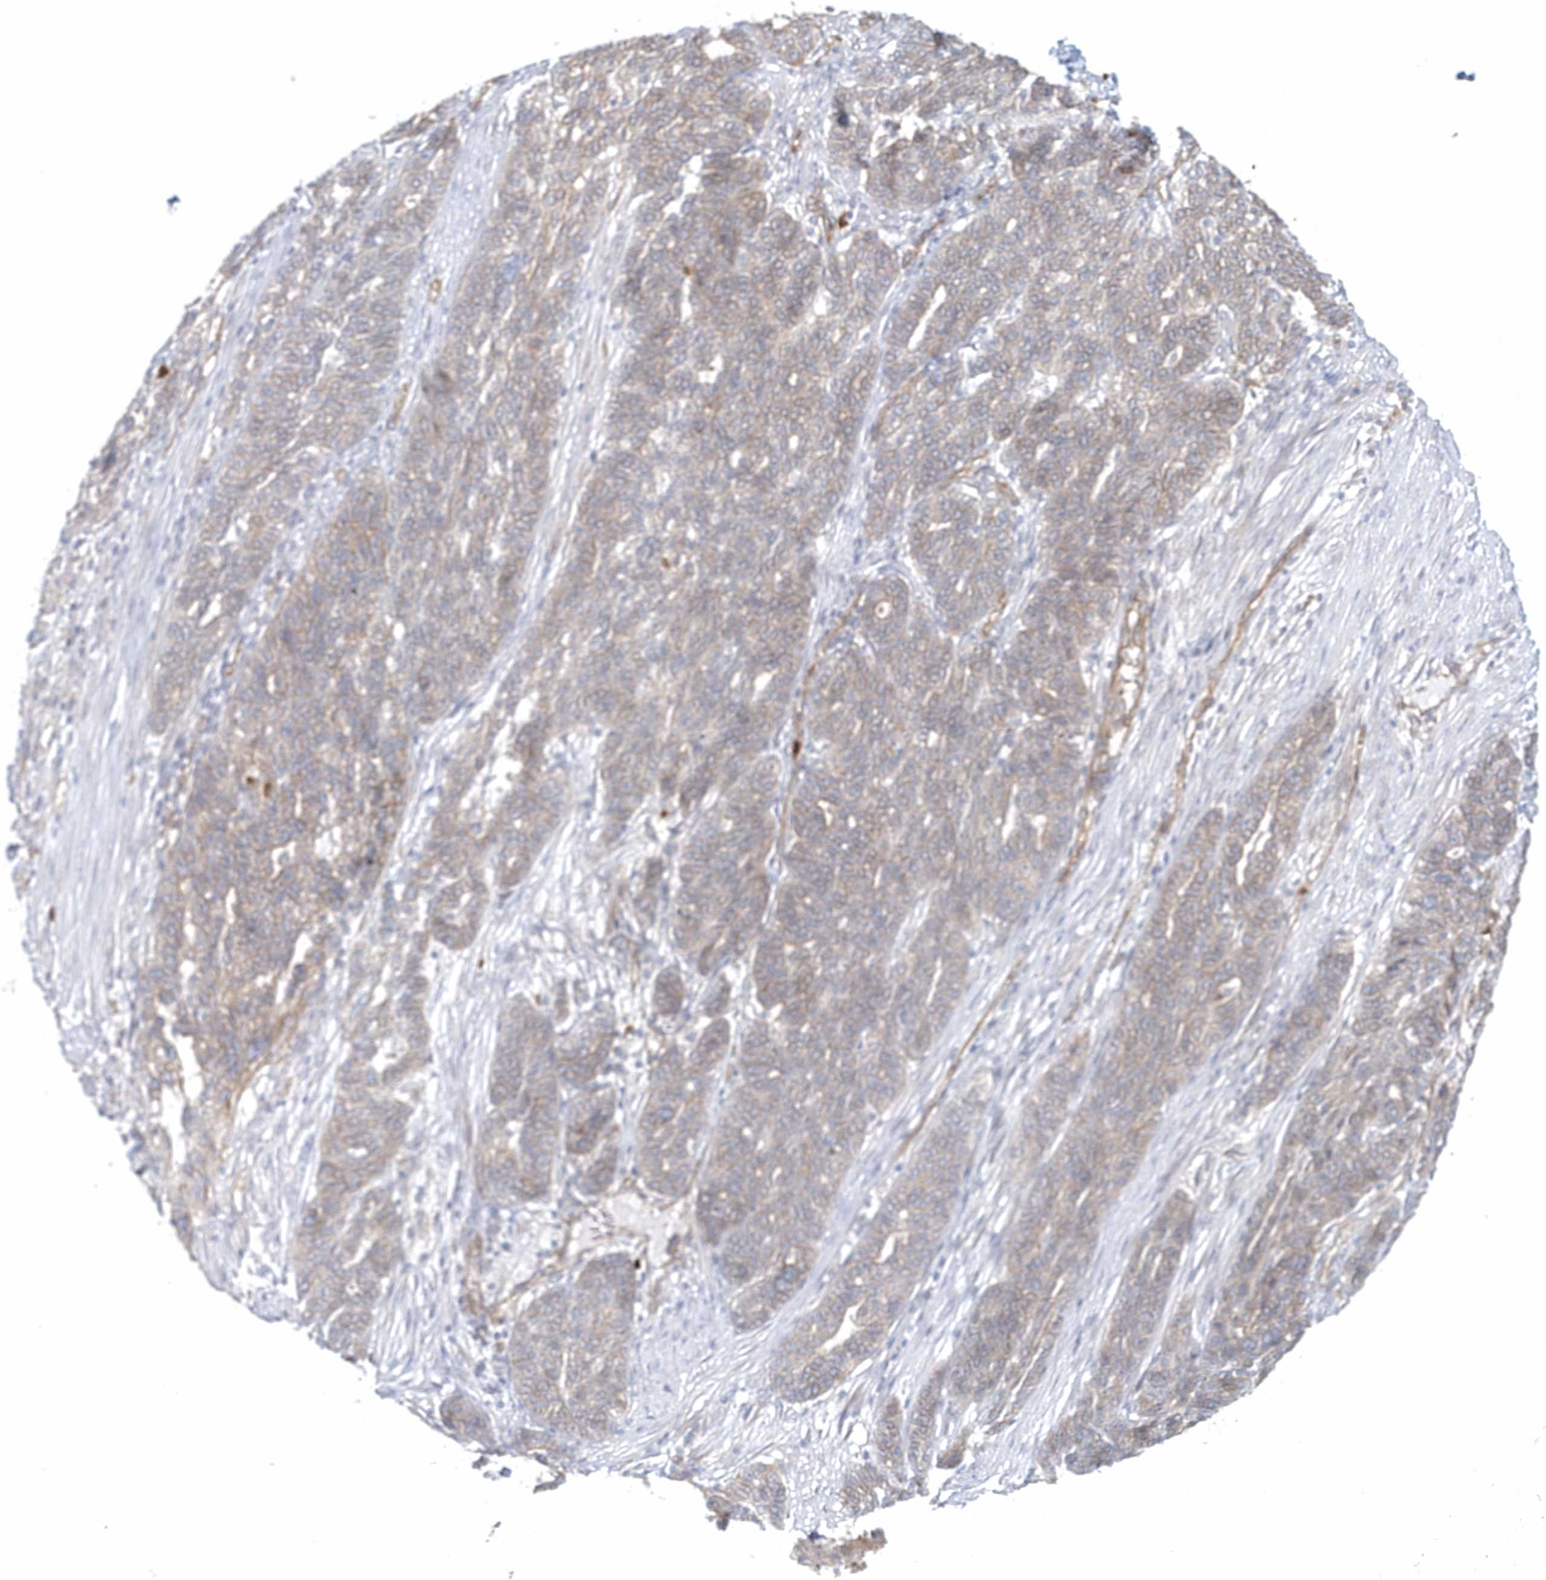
{"staining": {"intensity": "weak", "quantity": "25%-75%", "location": "cytoplasmic/membranous"}, "tissue": "ovarian cancer", "cell_type": "Tumor cells", "image_type": "cancer", "snomed": [{"axis": "morphology", "description": "Cystadenocarcinoma, serous, NOS"}, {"axis": "topography", "description": "Ovary"}], "caption": "This is an image of IHC staining of ovarian cancer (serous cystadenocarcinoma), which shows weak expression in the cytoplasmic/membranous of tumor cells.", "gene": "DNAH1", "patient": {"sex": "female", "age": 59}}